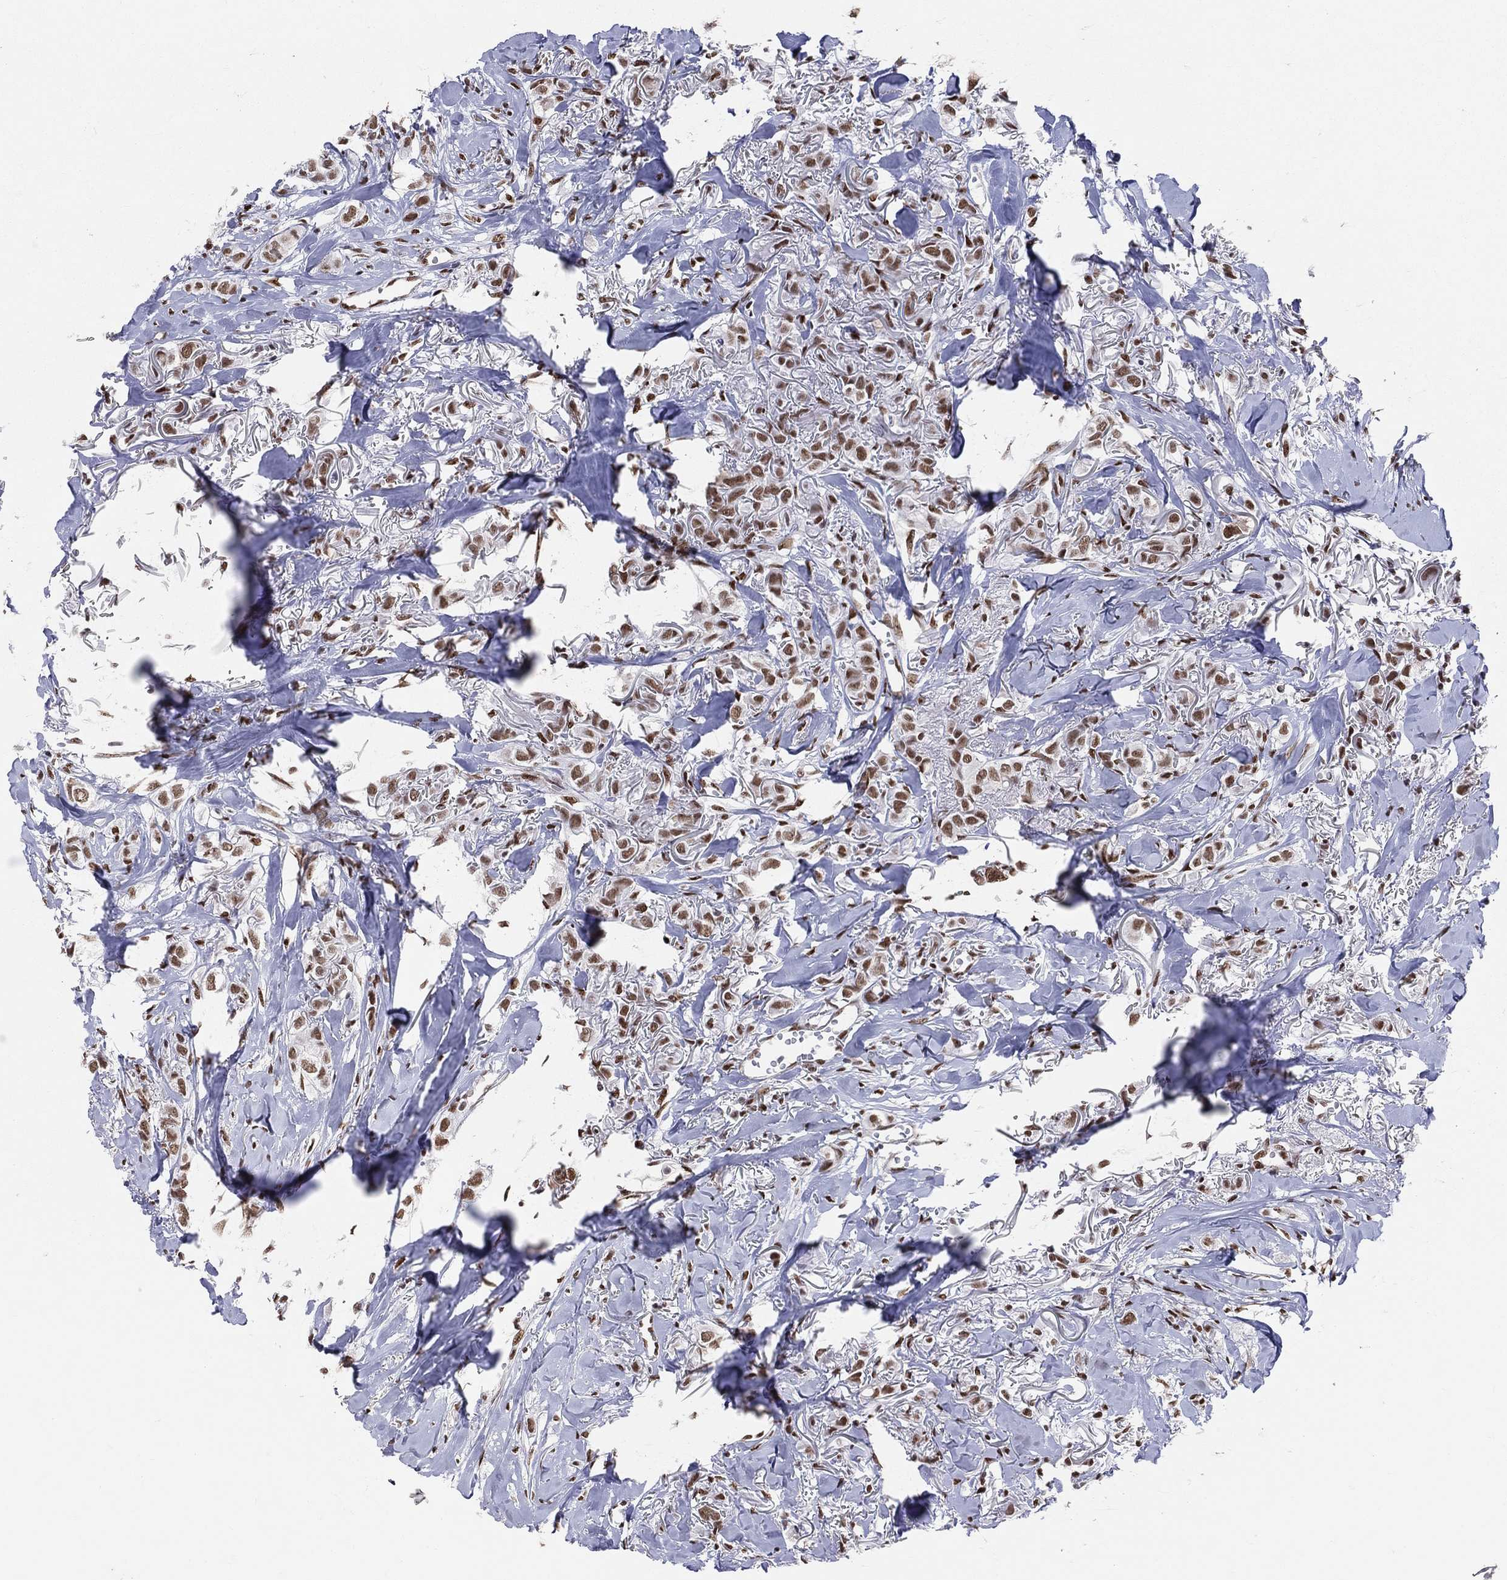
{"staining": {"intensity": "strong", "quantity": "25%-75%", "location": "nuclear"}, "tissue": "breast cancer", "cell_type": "Tumor cells", "image_type": "cancer", "snomed": [{"axis": "morphology", "description": "Duct carcinoma"}, {"axis": "topography", "description": "Breast"}], "caption": "Breast cancer (infiltrating ductal carcinoma) was stained to show a protein in brown. There is high levels of strong nuclear expression in approximately 25%-75% of tumor cells.", "gene": "CDK7", "patient": {"sex": "female", "age": 85}}